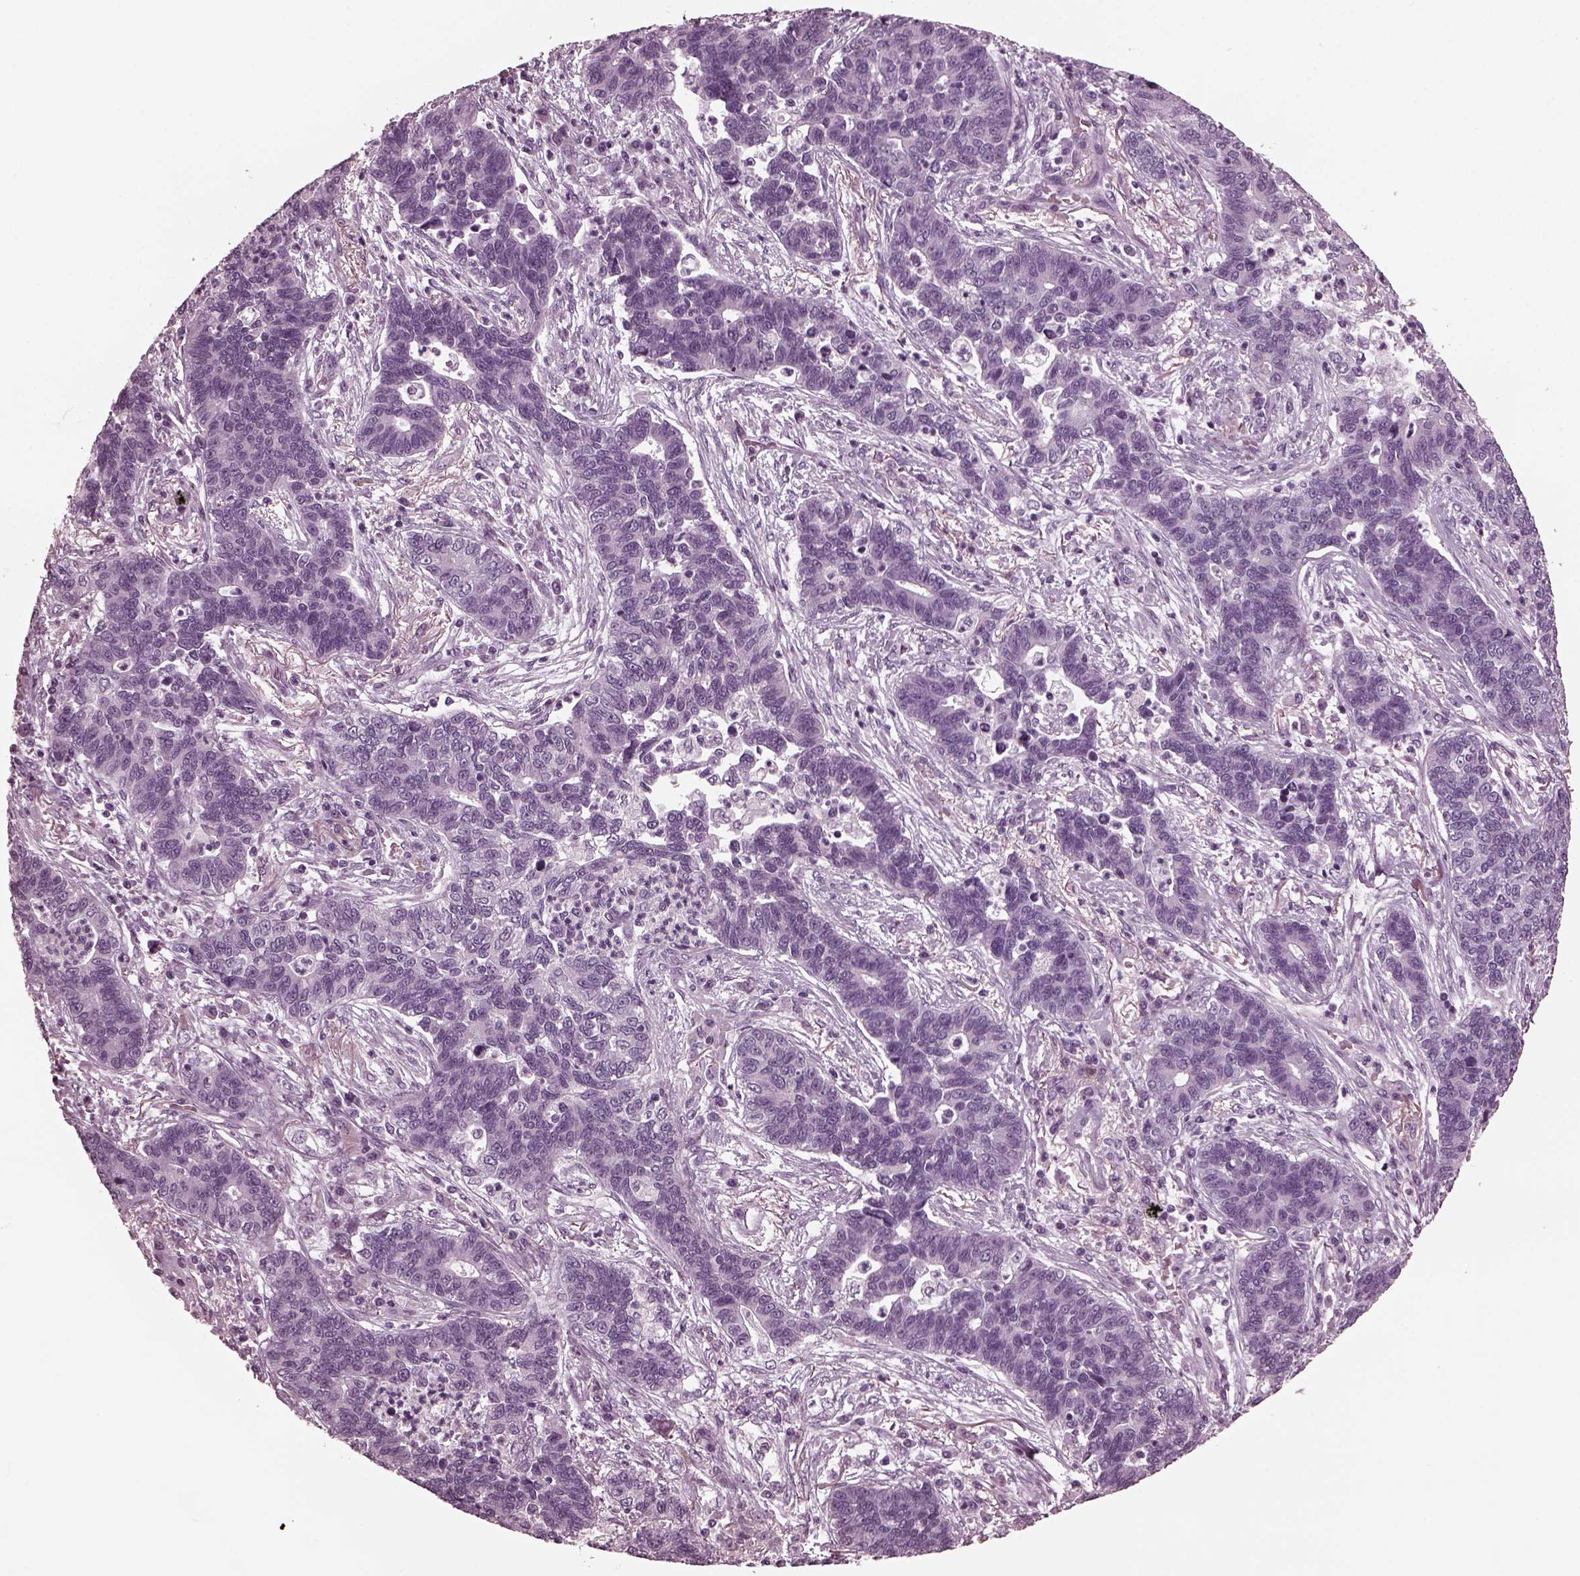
{"staining": {"intensity": "negative", "quantity": "none", "location": "none"}, "tissue": "lung cancer", "cell_type": "Tumor cells", "image_type": "cancer", "snomed": [{"axis": "morphology", "description": "Adenocarcinoma, NOS"}, {"axis": "topography", "description": "Lung"}], "caption": "Lung adenocarcinoma was stained to show a protein in brown. There is no significant positivity in tumor cells. (DAB immunohistochemistry (IHC) visualized using brightfield microscopy, high magnification).", "gene": "GRM6", "patient": {"sex": "female", "age": 57}}